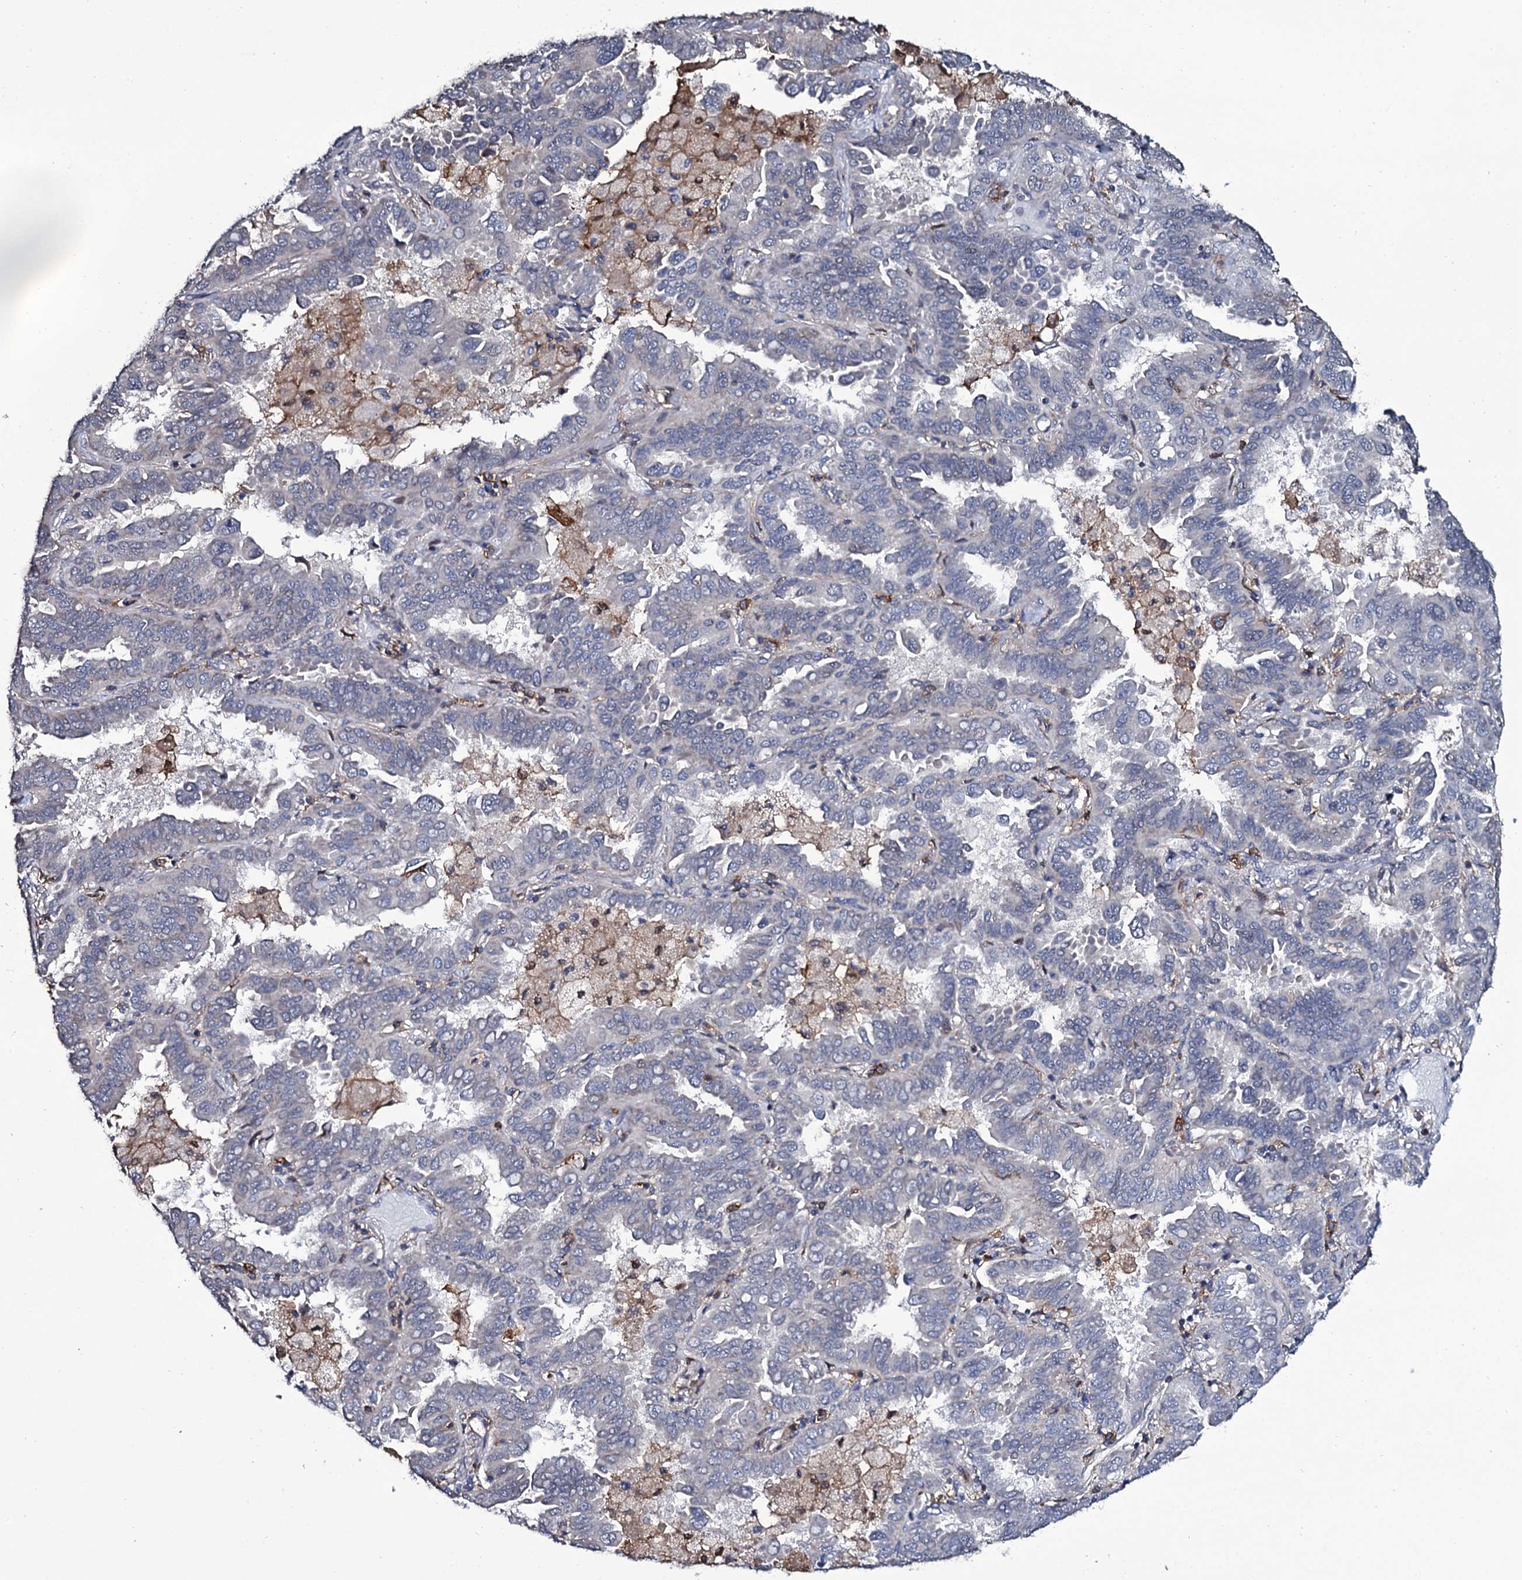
{"staining": {"intensity": "negative", "quantity": "none", "location": "none"}, "tissue": "lung cancer", "cell_type": "Tumor cells", "image_type": "cancer", "snomed": [{"axis": "morphology", "description": "Adenocarcinoma, NOS"}, {"axis": "topography", "description": "Lung"}], "caption": "Tumor cells show no significant protein expression in lung adenocarcinoma. (DAB immunohistochemistry with hematoxylin counter stain).", "gene": "TTC23", "patient": {"sex": "male", "age": 64}}